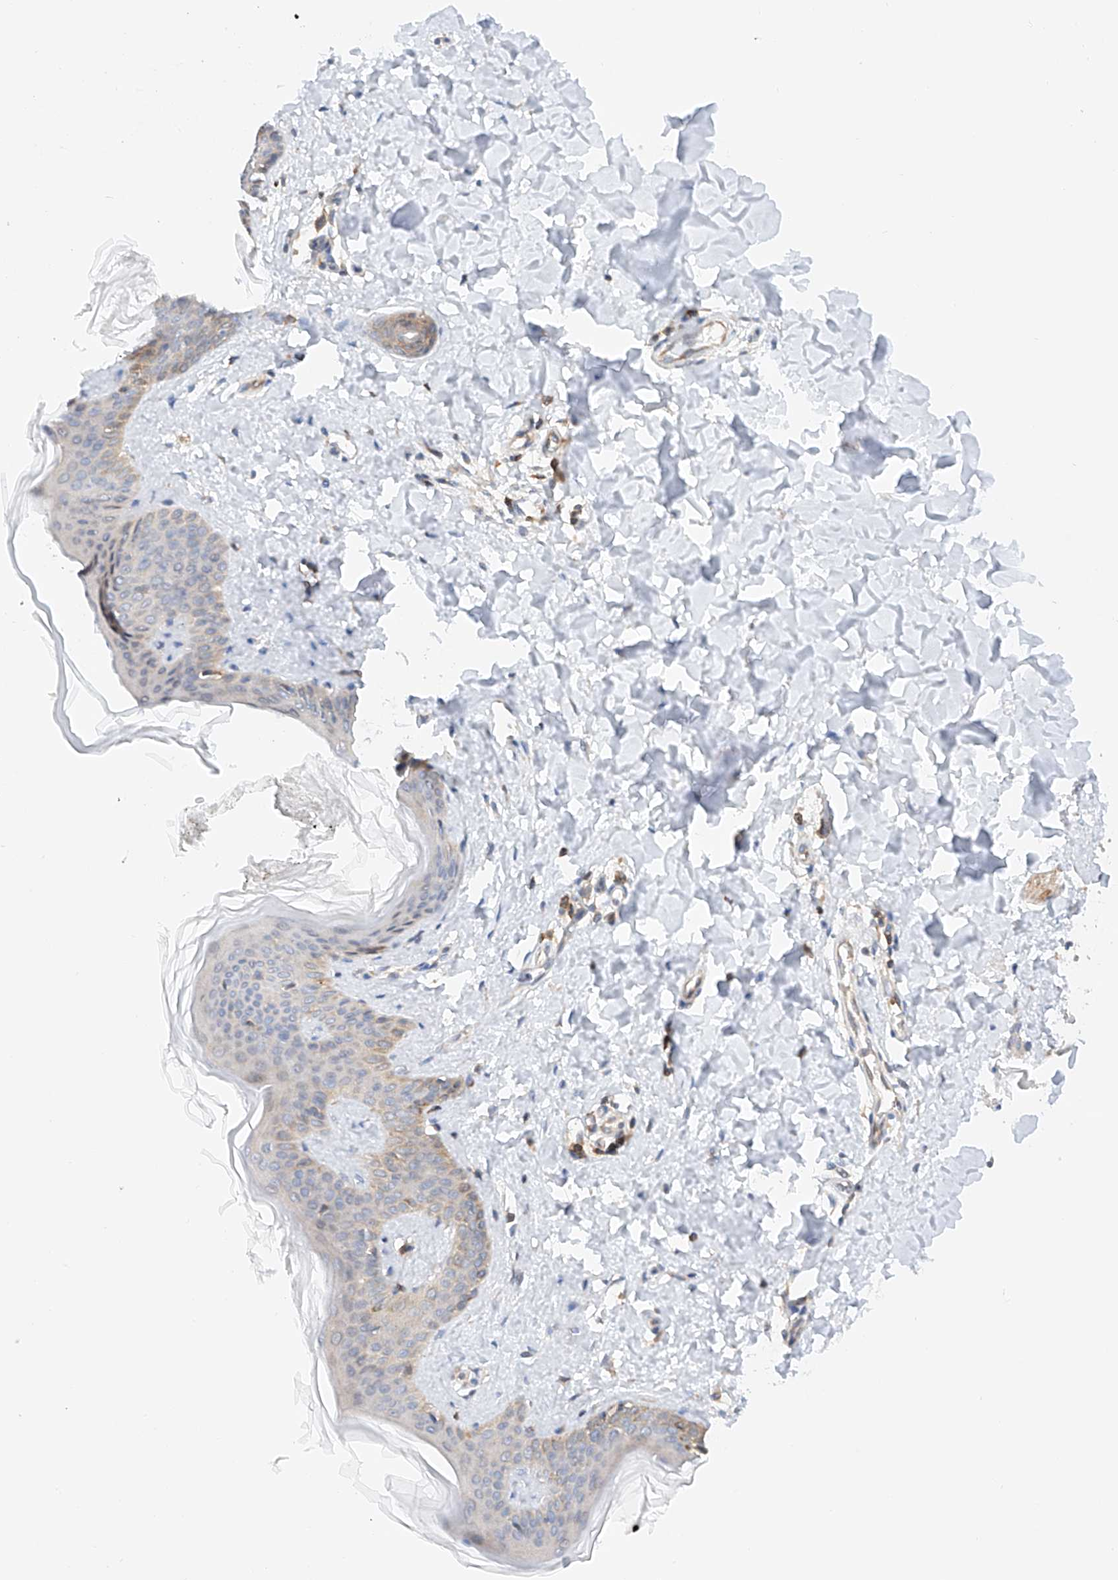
{"staining": {"intensity": "moderate", "quantity": ">75%", "location": "cytoplasmic/membranous"}, "tissue": "skin", "cell_type": "Fibroblasts", "image_type": "normal", "snomed": [{"axis": "morphology", "description": "Normal tissue, NOS"}, {"axis": "topography", "description": "Skin"}], "caption": "Immunohistochemical staining of unremarkable skin shows moderate cytoplasmic/membranous protein positivity in about >75% of fibroblasts.", "gene": "MFN2", "patient": {"sex": "female", "age": 17}}